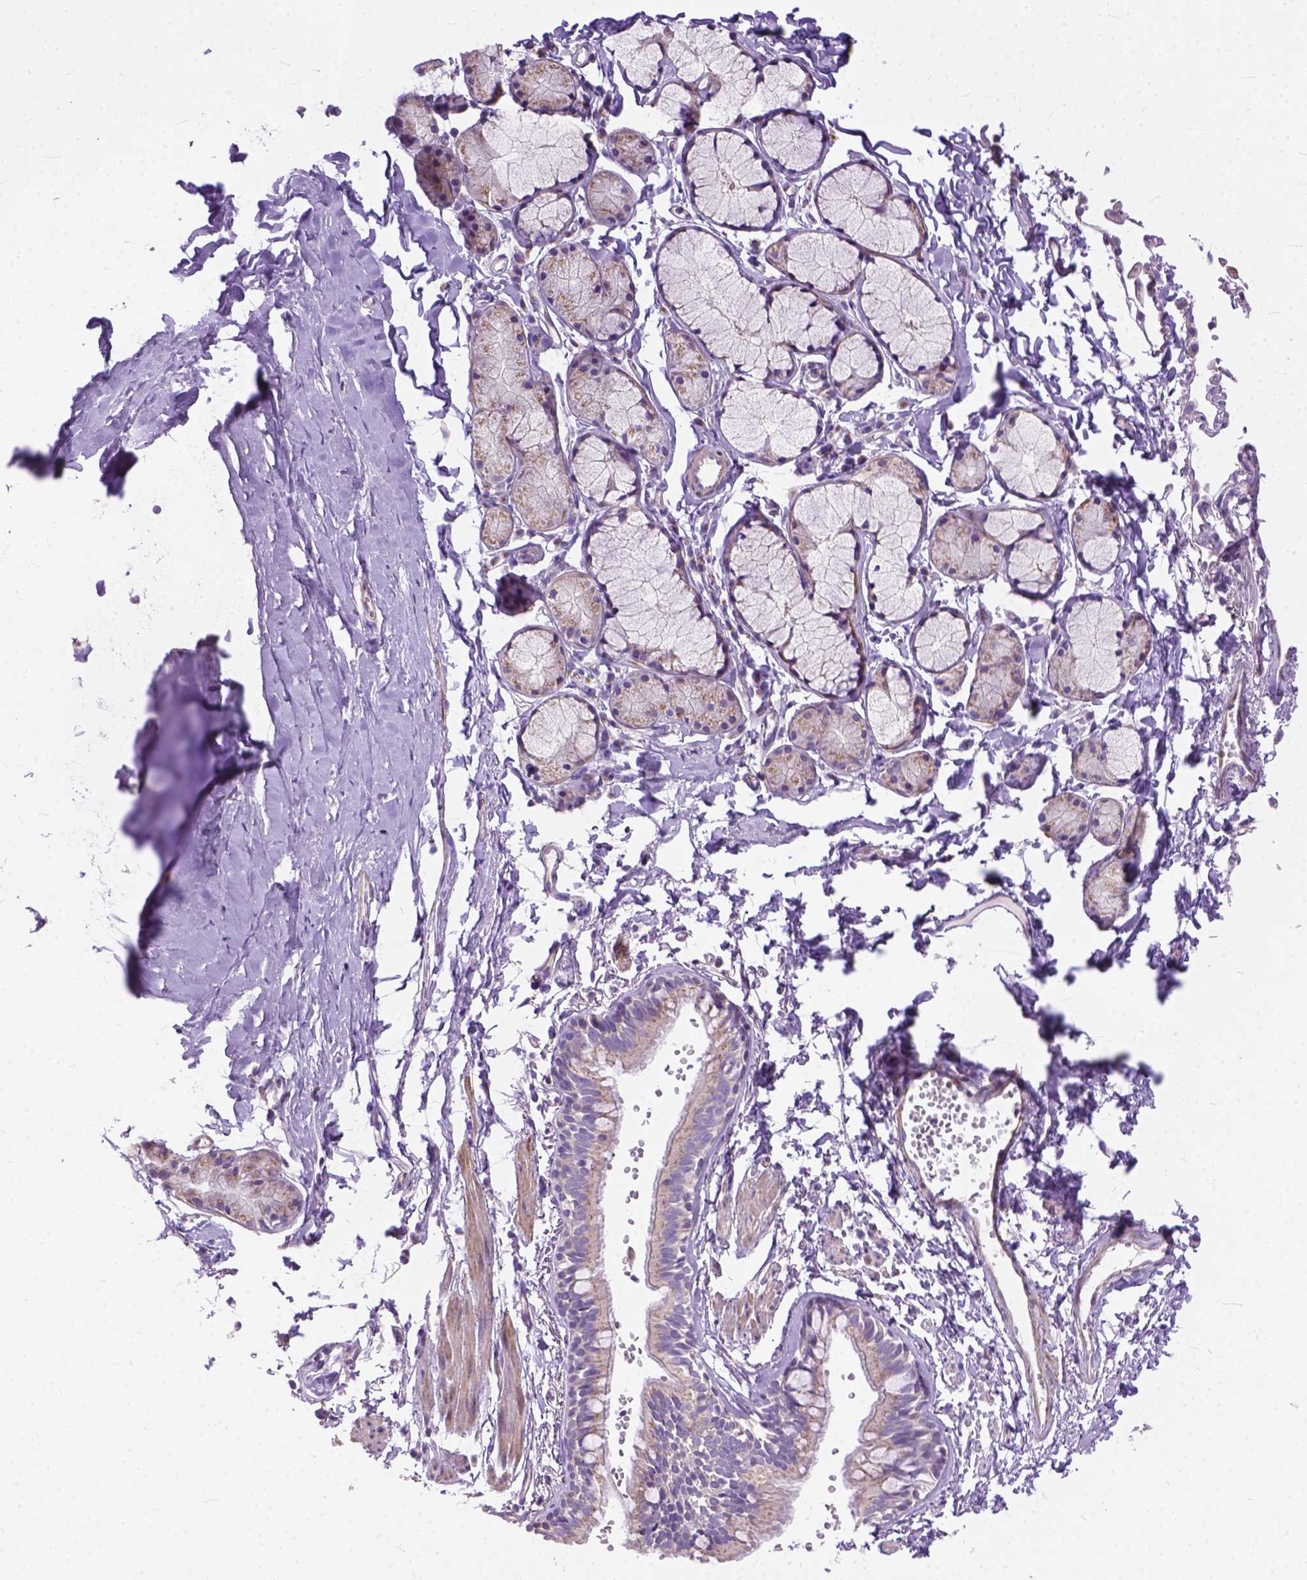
{"staining": {"intensity": "weak", "quantity": ">75%", "location": "cytoplasmic/membranous"}, "tissue": "bronchus", "cell_type": "Respiratory epithelial cells", "image_type": "normal", "snomed": [{"axis": "morphology", "description": "Normal tissue, NOS"}, {"axis": "topography", "description": "Cartilage tissue"}, {"axis": "topography", "description": "Bronchus"}], "caption": "High-magnification brightfield microscopy of normal bronchus stained with DAB (3,3'-diaminobenzidine) (brown) and counterstained with hematoxylin (blue). respiratory epithelial cells exhibit weak cytoplasmic/membranous expression is appreciated in about>75% of cells.", "gene": "BANF2", "patient": {"sex": "female", "age": 59}}